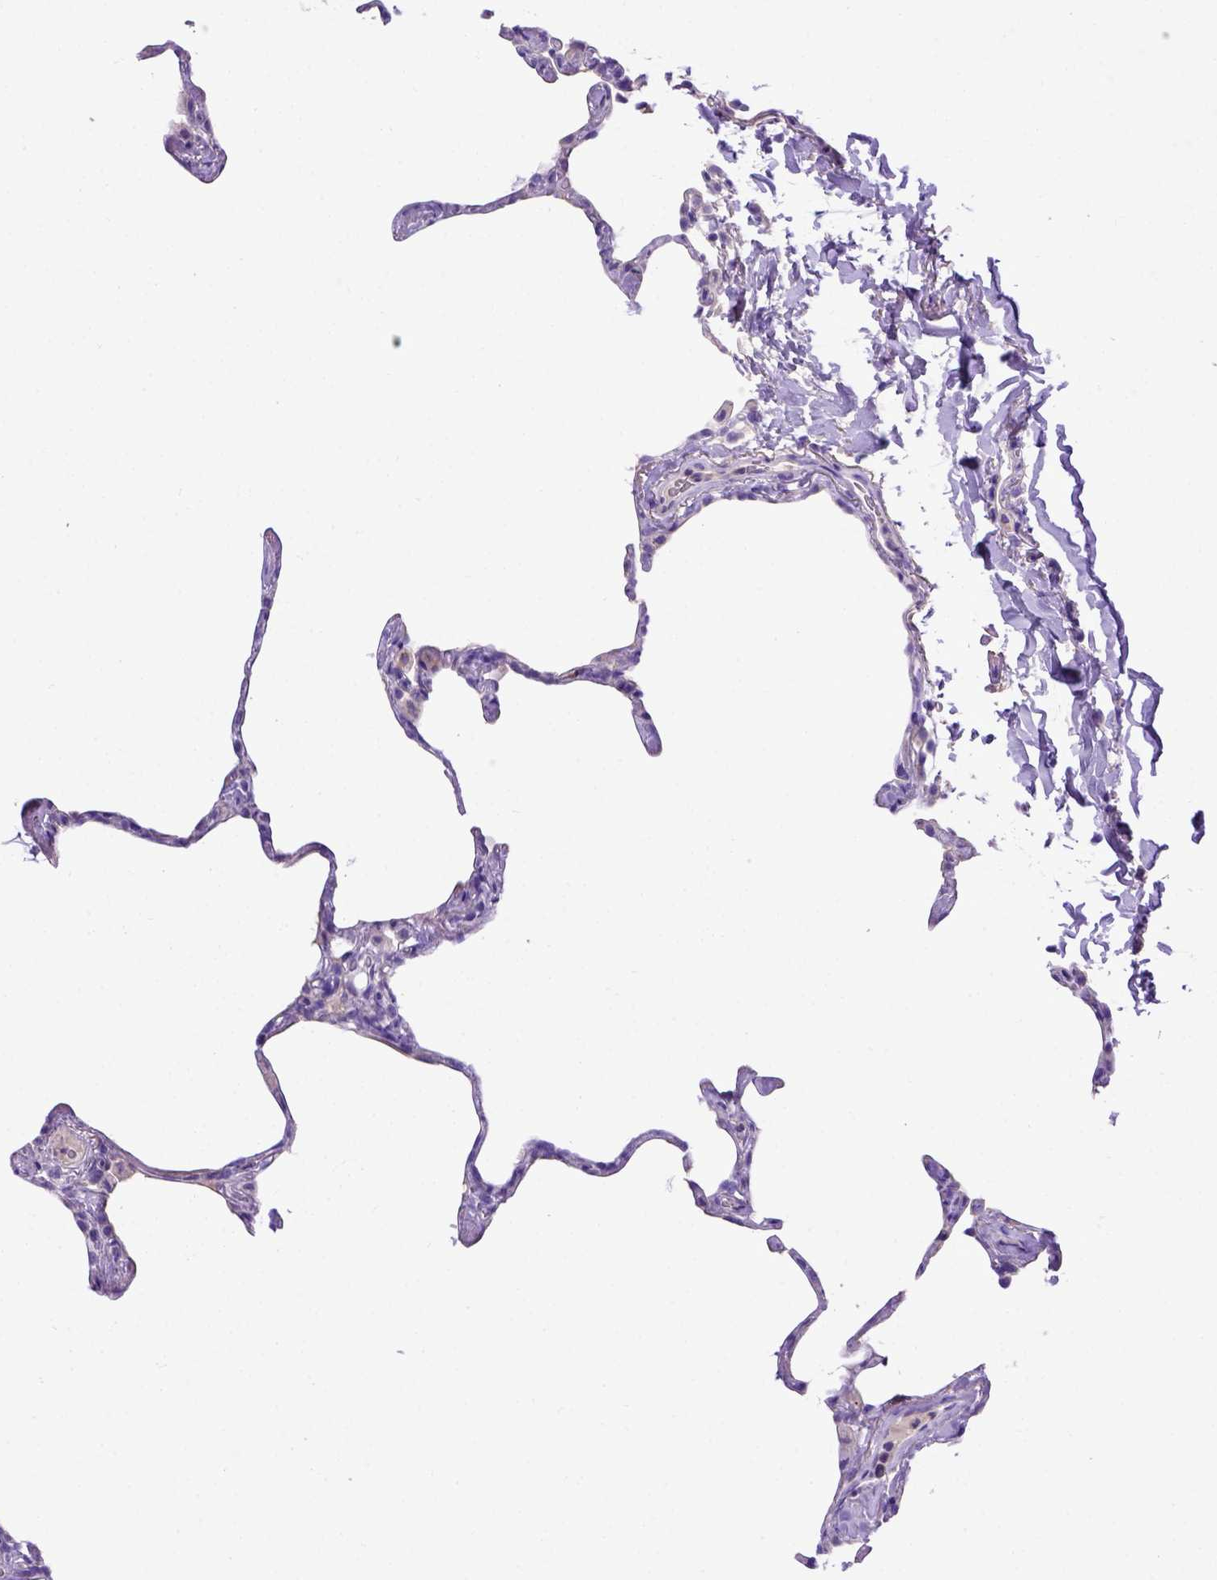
{"staining": {"intensity": "negative", "quantity": "none", "location": "none"}, "tissue": "lung", "cell_type": "Alveolar cells", "image_type": "normal", "snomed": [{"axis": "morphology", "description": "Normal tissue, NOS"}, {"axis": "topography", "description": "Lung"}], "caption": "Image shows no protein positivity in alveolar cells of normal lung. Nuclei are stained in blue.", "gene": "ADAM12", "patient": {"sex": "male", "age": 65}}